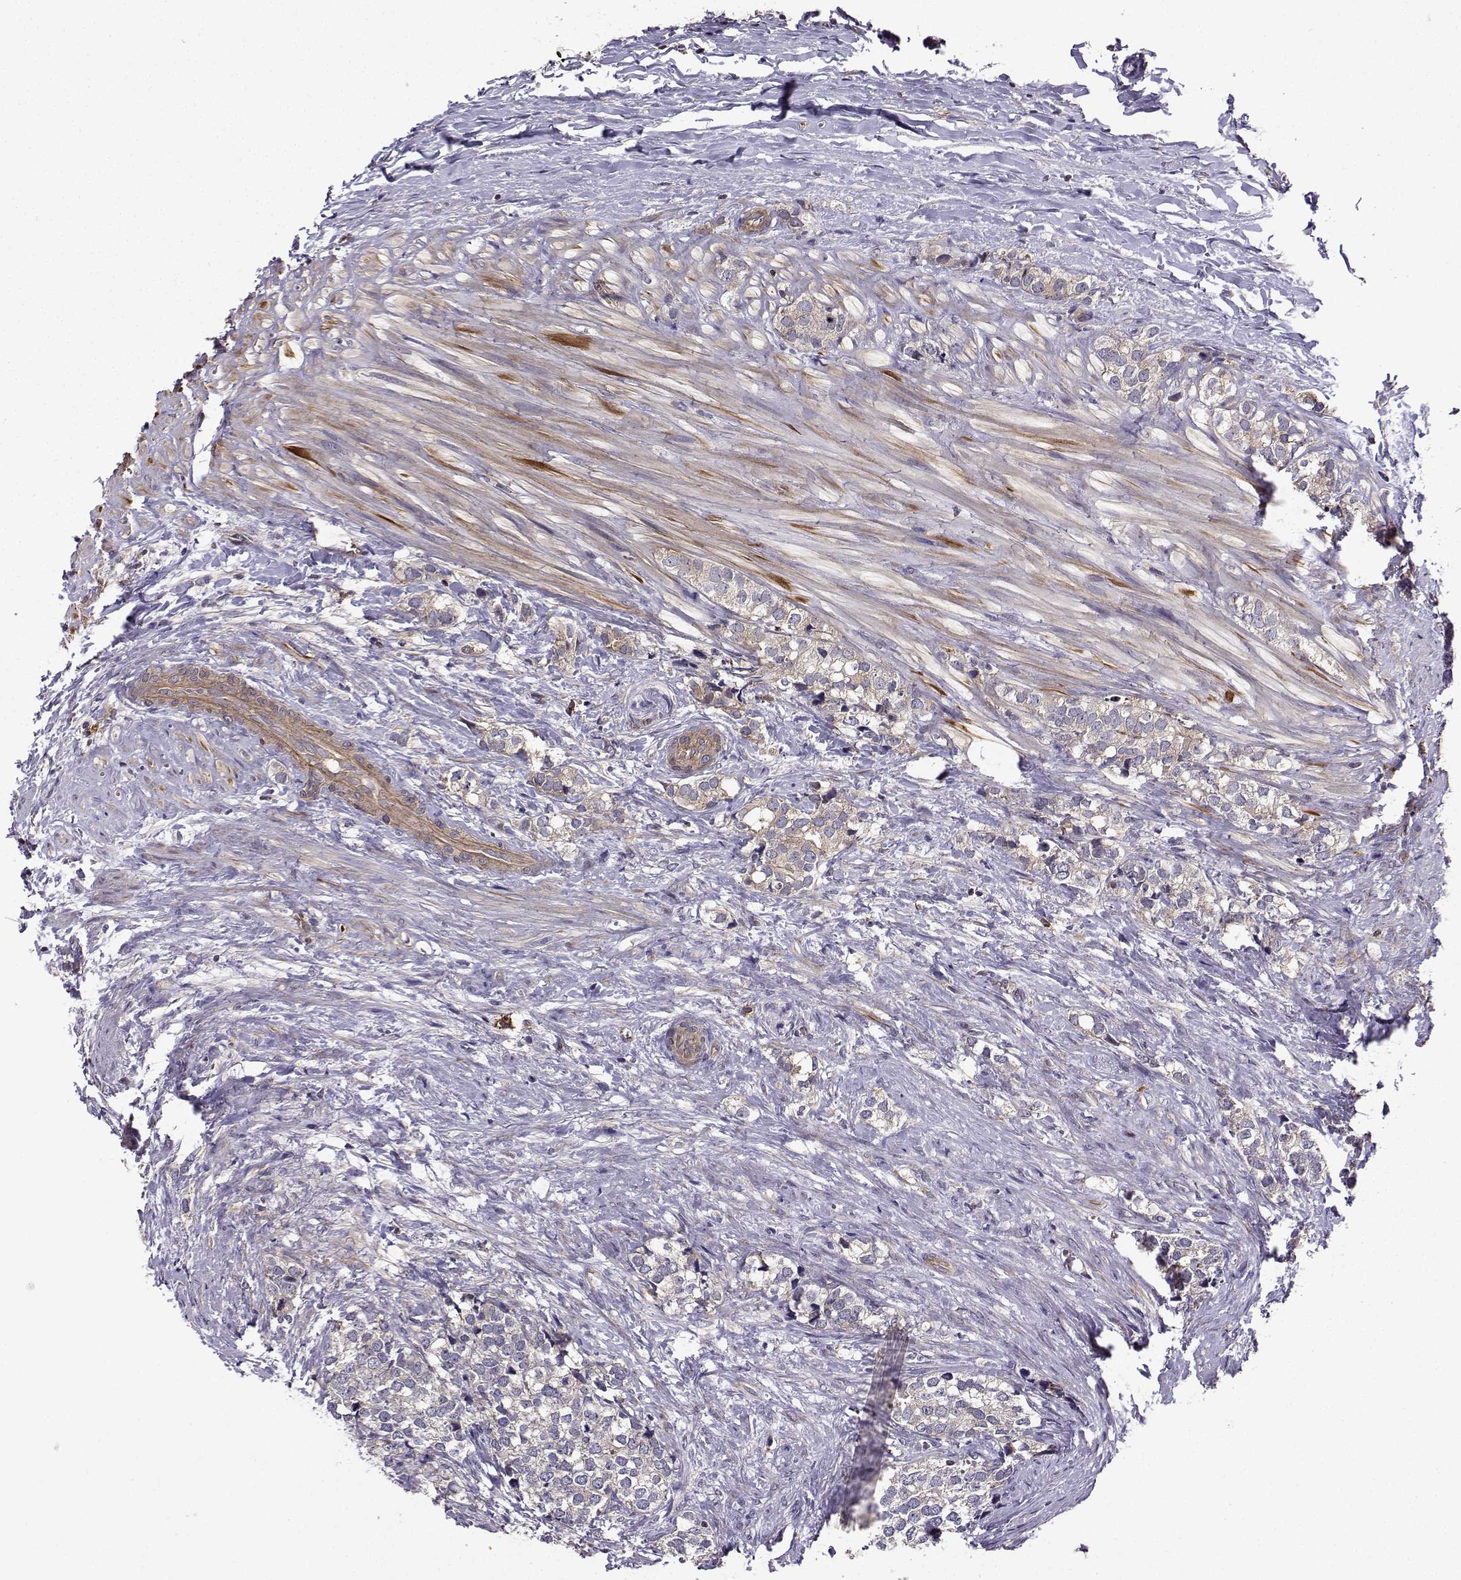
{"staining": {"intensity": "weak", "quantity": "25%-75%", "location": "cytoplasmic/membranous"}, "tissue": "prostate cancer", "cell_type": "Tumor cells", "image_type": "cancer", "snomed": [{"axis": "morphology", "description": "Adenocarcinoma, NOS"}, {"axis": "topography", "description": "Prostate and seminal vesicle, NOS"}], "caption": "Adenocarcinoma (prostate) stained with IHC demonstrates weak cytoplasmic/membranous expression in approximately 25%-75% of tumor cells.", "gene": "ITGB8", "patient": {"sex": "male", "age": 63}}